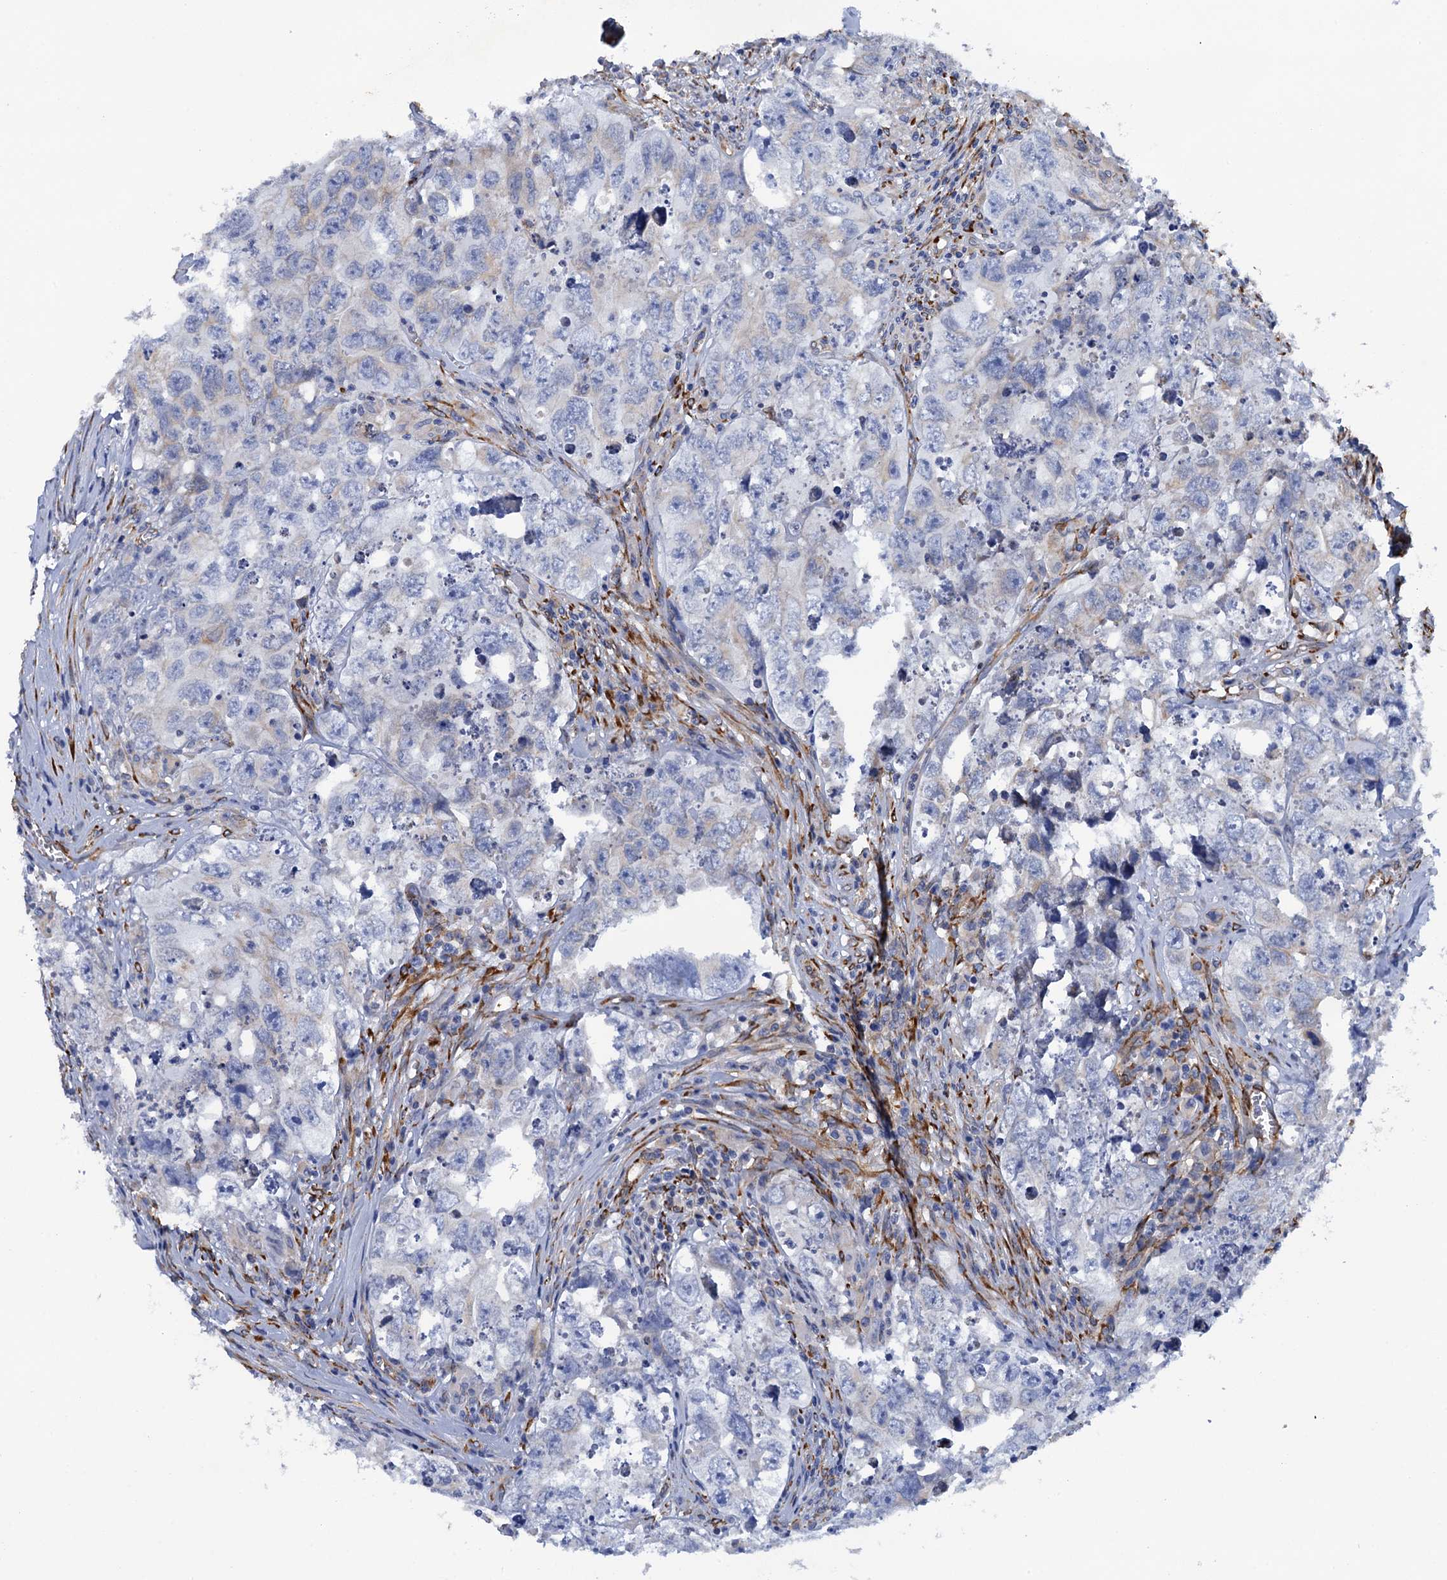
{"staining": {"intensity": "negative", "quantity": "none", "location": "none"}, "tissue": "testis cancer", "cell_type": "Tumor cells", "image_type": "cancer", "snomed": [{"axis": "morphology", "description": "Seminoma, NOS"}, {"axis": "morphology", "description": "Carcinoma, Embryonal, NOS"}, {"axis": "topography", "description": "Testis"}], "caption": "Micrograph shows no protein positivity in tumor cells of testis embryonal carcinoma tissue.", "gene": "POGLUT3", "patient": {"sex": "male", "age": 43}}